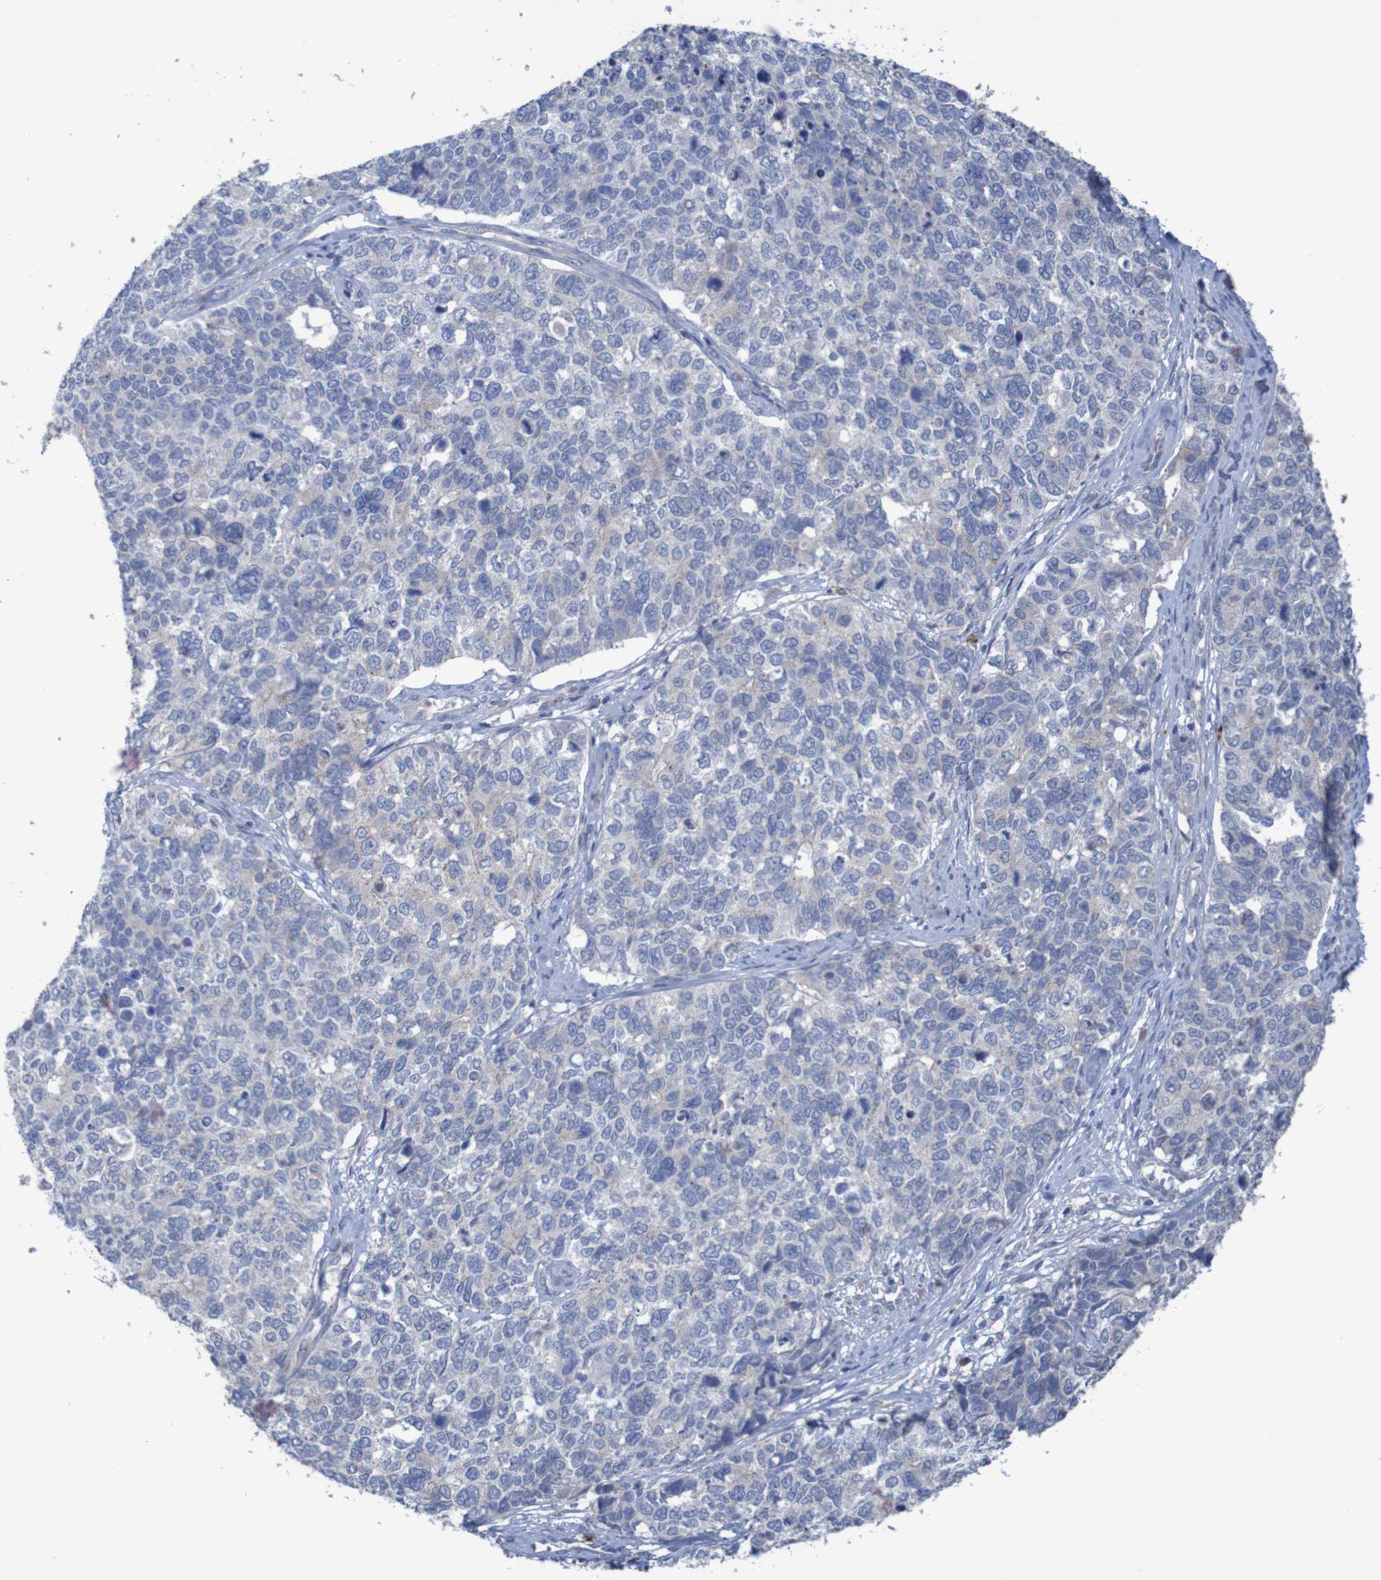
{"staining": {"intensity": "negative", "quantity": "none", "location": "none"}, "tissue": "cervical cancer", "cell_type": "Tumor cells", "image_type": "cancer", "snomed": [{"axis": "morphology", "description": "Squamous cell carcinoma, NOS"}, {"axis": "topography", "description": "Cervix"}], "caption": "High magnification brightfield microscopy of squamous cell carcinoma (cervical) stained with DAB (3,3'-diaminobenzidine) (brown) and counterstained with hematoxylin (blue): tumor cells show no significant staining. (DAB immunohistochemistry with hematoxylin counter stain).", "gene": "ANGPT4", "patient": {"sex": "female", "age": 63}}